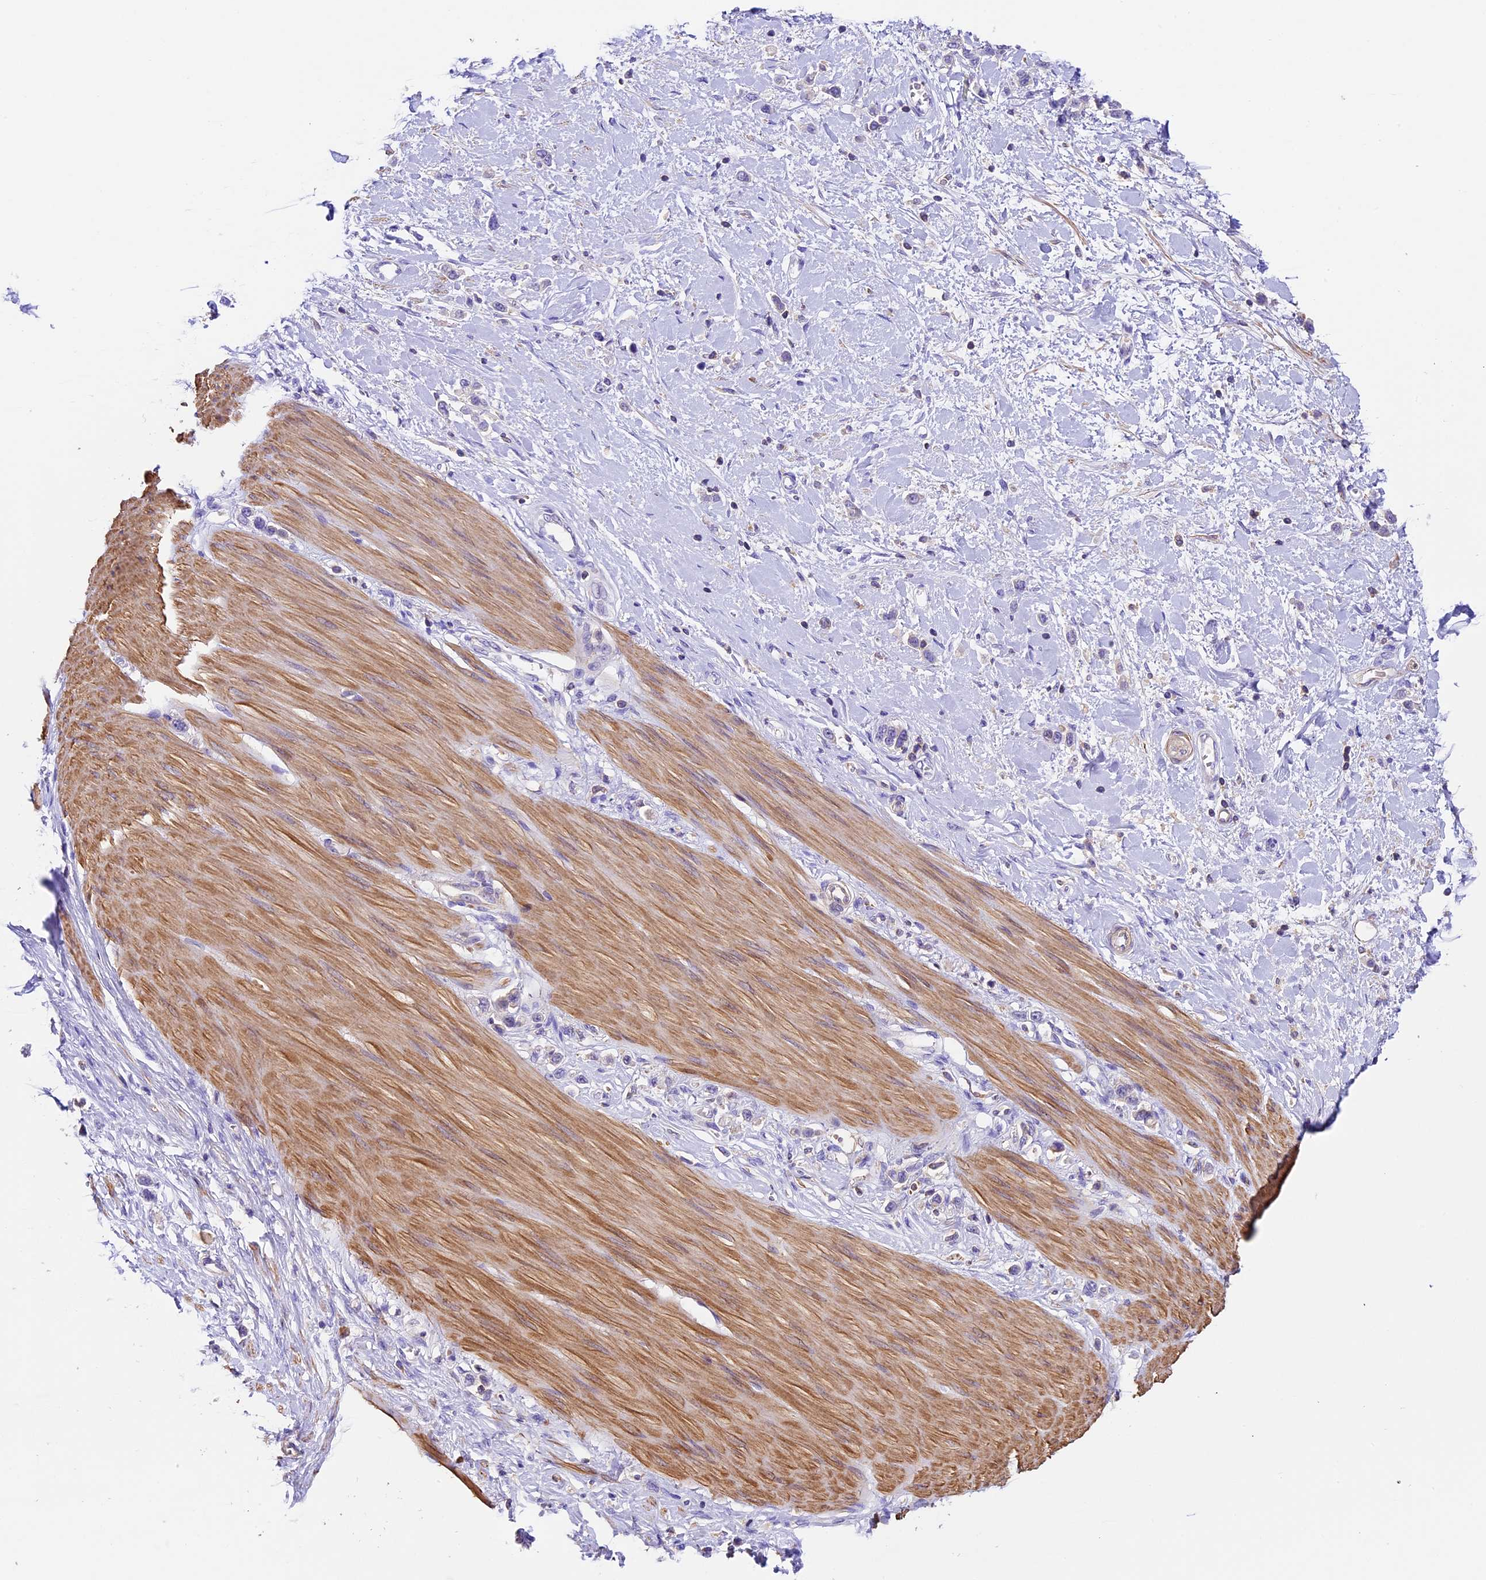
{"staining": {"intensity": "negative", "quantity": "none", "location": "none"}, "tissue": "stomach cancer", "cell_type": "Tumor cells", "image_type": "cancer", "snomed": [{"axis": "morphology", "description": "Adenocarcinoma, NOS"}, {"axis": "topography", "description": "Stomach"}], "caption": "High power microscopy photomicrograph of an IHC photomicrograph of stomach cancer, revealing no significant positivity in tumor cells.", "gene": "TBC1D1", "patient": {"sex": "female", "age": 65}}